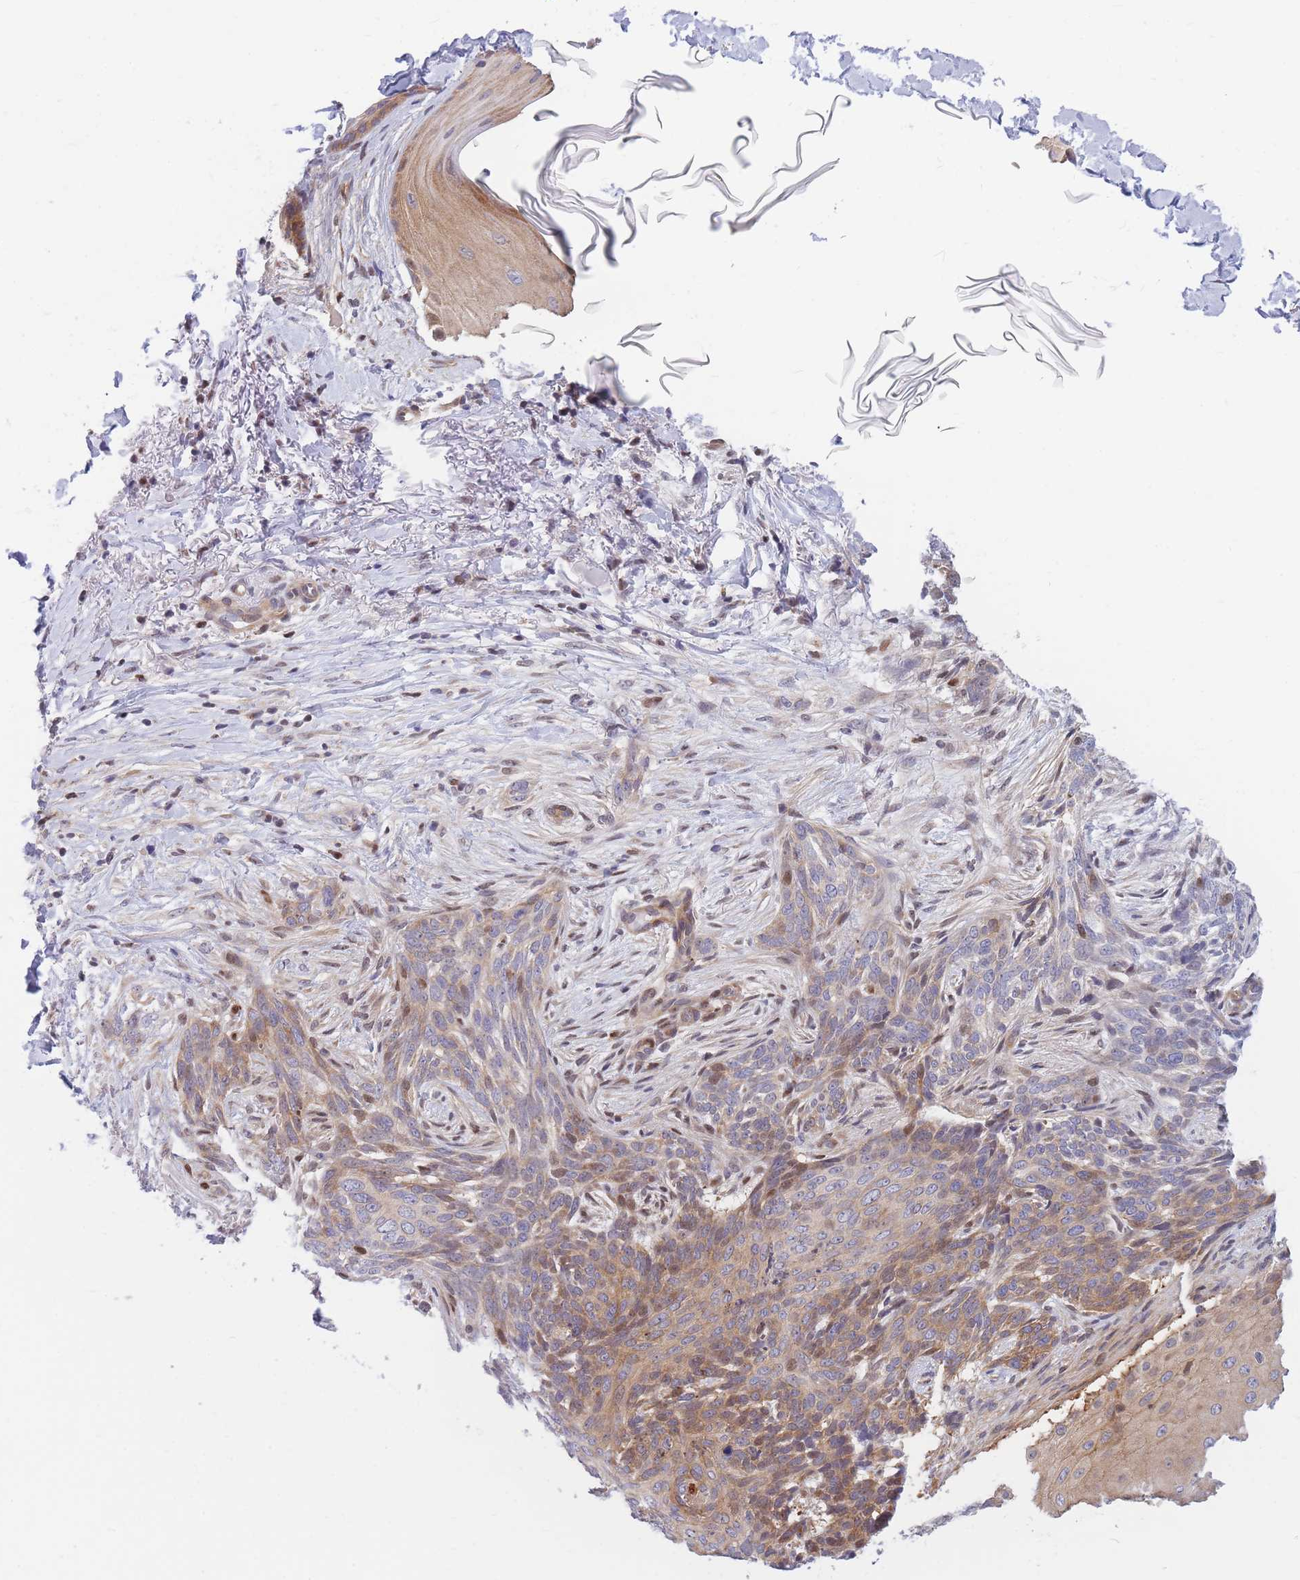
{"staining": {"intensity": "moderate", "quantity": "<25%", "location": "cytoplasmic/membranous,nuclear"}, "tissue": "skin cancer", "cell_type": "Tumor cells", "image_type": "cancer", "snomed": [{"axis": "morphology", "description": "Normal tissue, NOS"}, {"axis": "morphology", "description": "Basal cell carcinoma"}, {"axis": "topography", "description": "Skin"}], "caption": "Skin cancer (basal cell carcinoma) tissue exhibits moderate cytoplasmic/membranous and nuclear positivity in approximately <25% of tumor cells", "gene": "CRACD", "patient": {"sex": "female", "age": 67}}